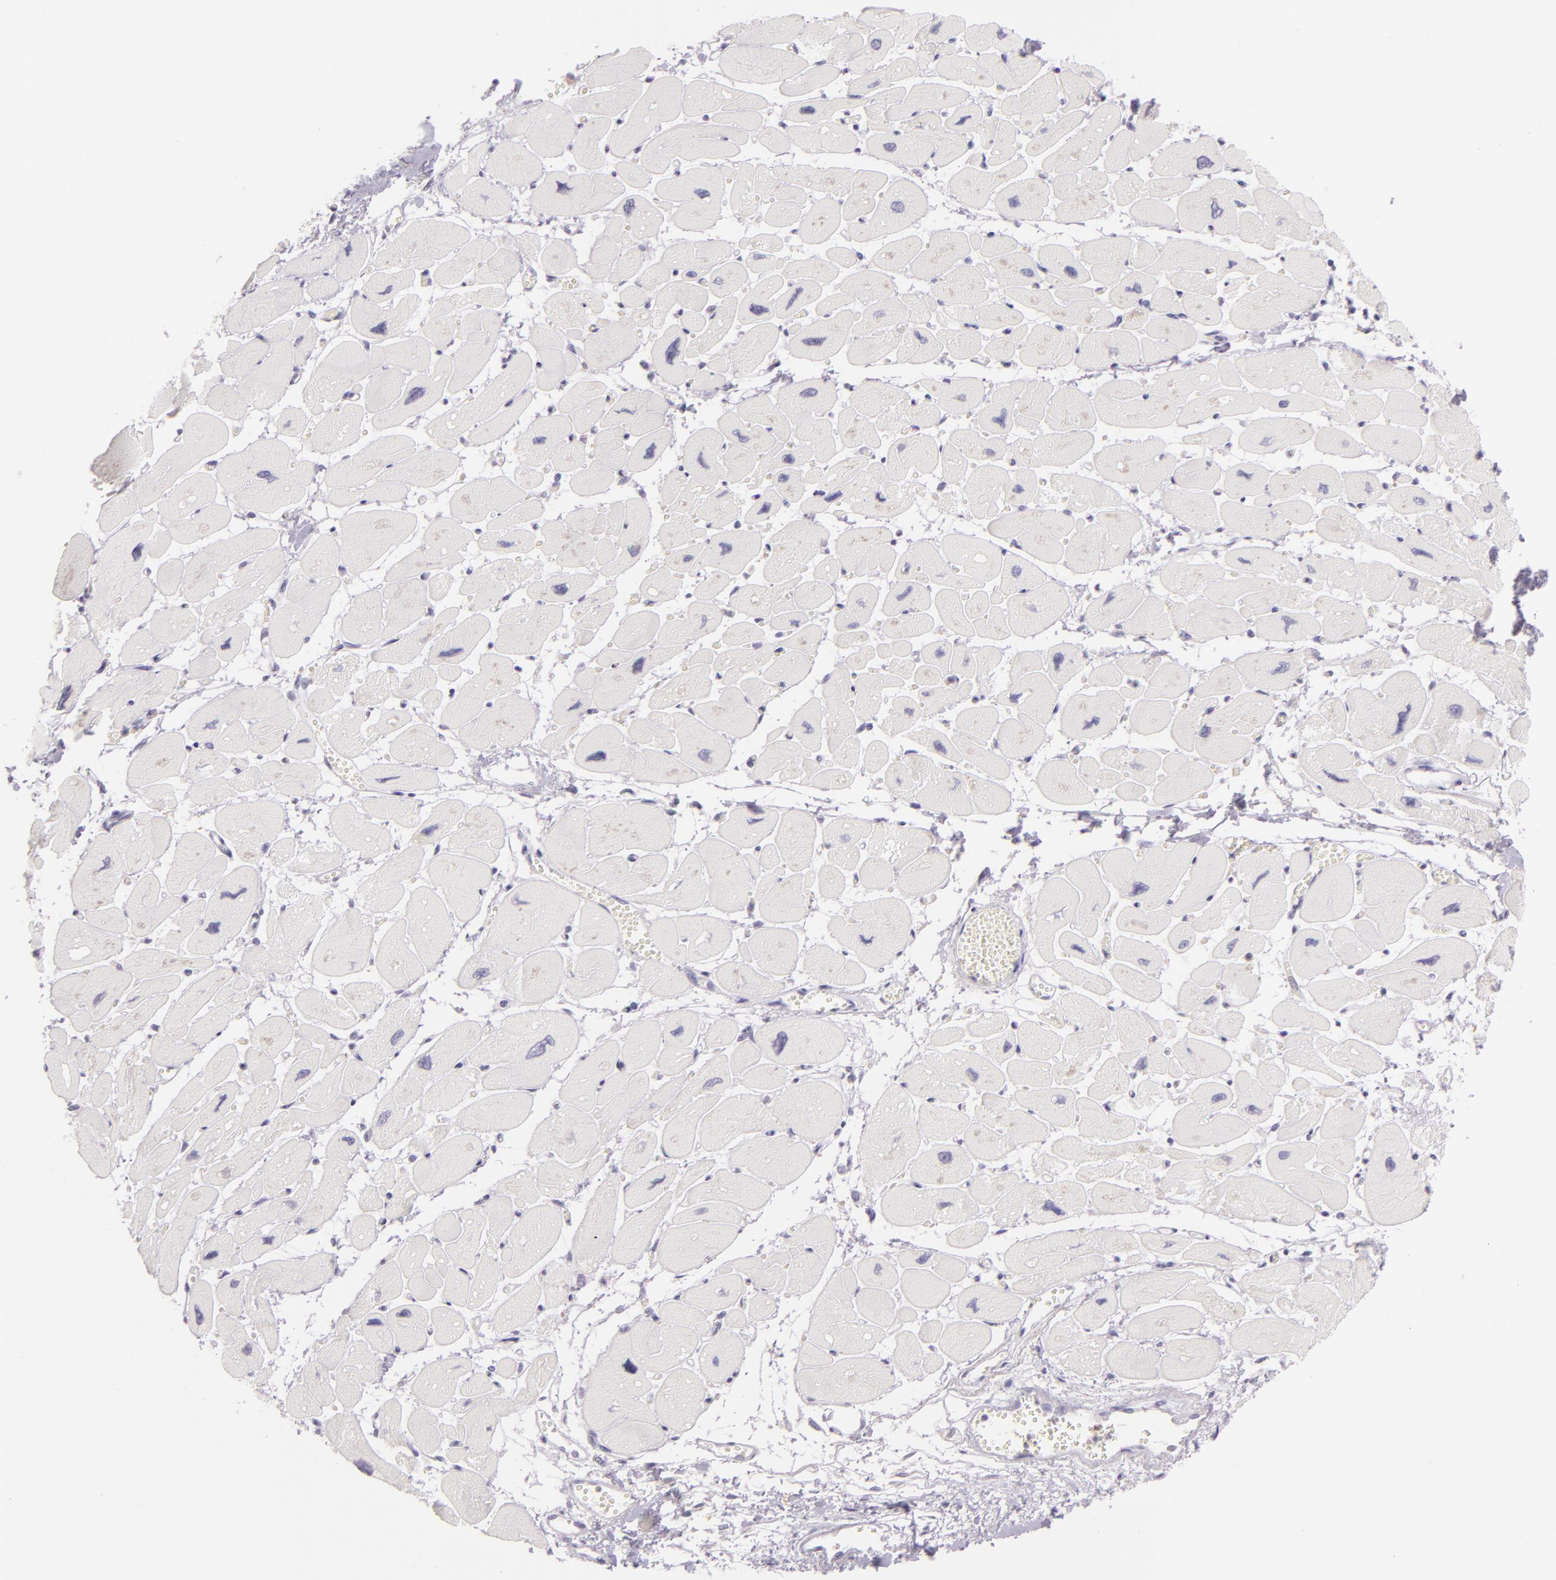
{"staining": {"intensity": "negative", "quantity": "none", "location": "none"}, "tissue": "heart muscle", "cell_type": "Cardiomyocytes", "image_type": "normal", "snomed": [{"axis": "morphology", "description": "Normal tissue, NOS"}, {"axis": "topography", "description": "Heart"}], "caption": "There is no significant expression in cardiomyocytes of heart muscle. (DAB (3,3'-diaminobenzidine) immunohistochemistry (IHC) visualized using brightfield microscopy, high magnification).", "gene": "CBS", "patient": {"sex": "female", "age": 54}}